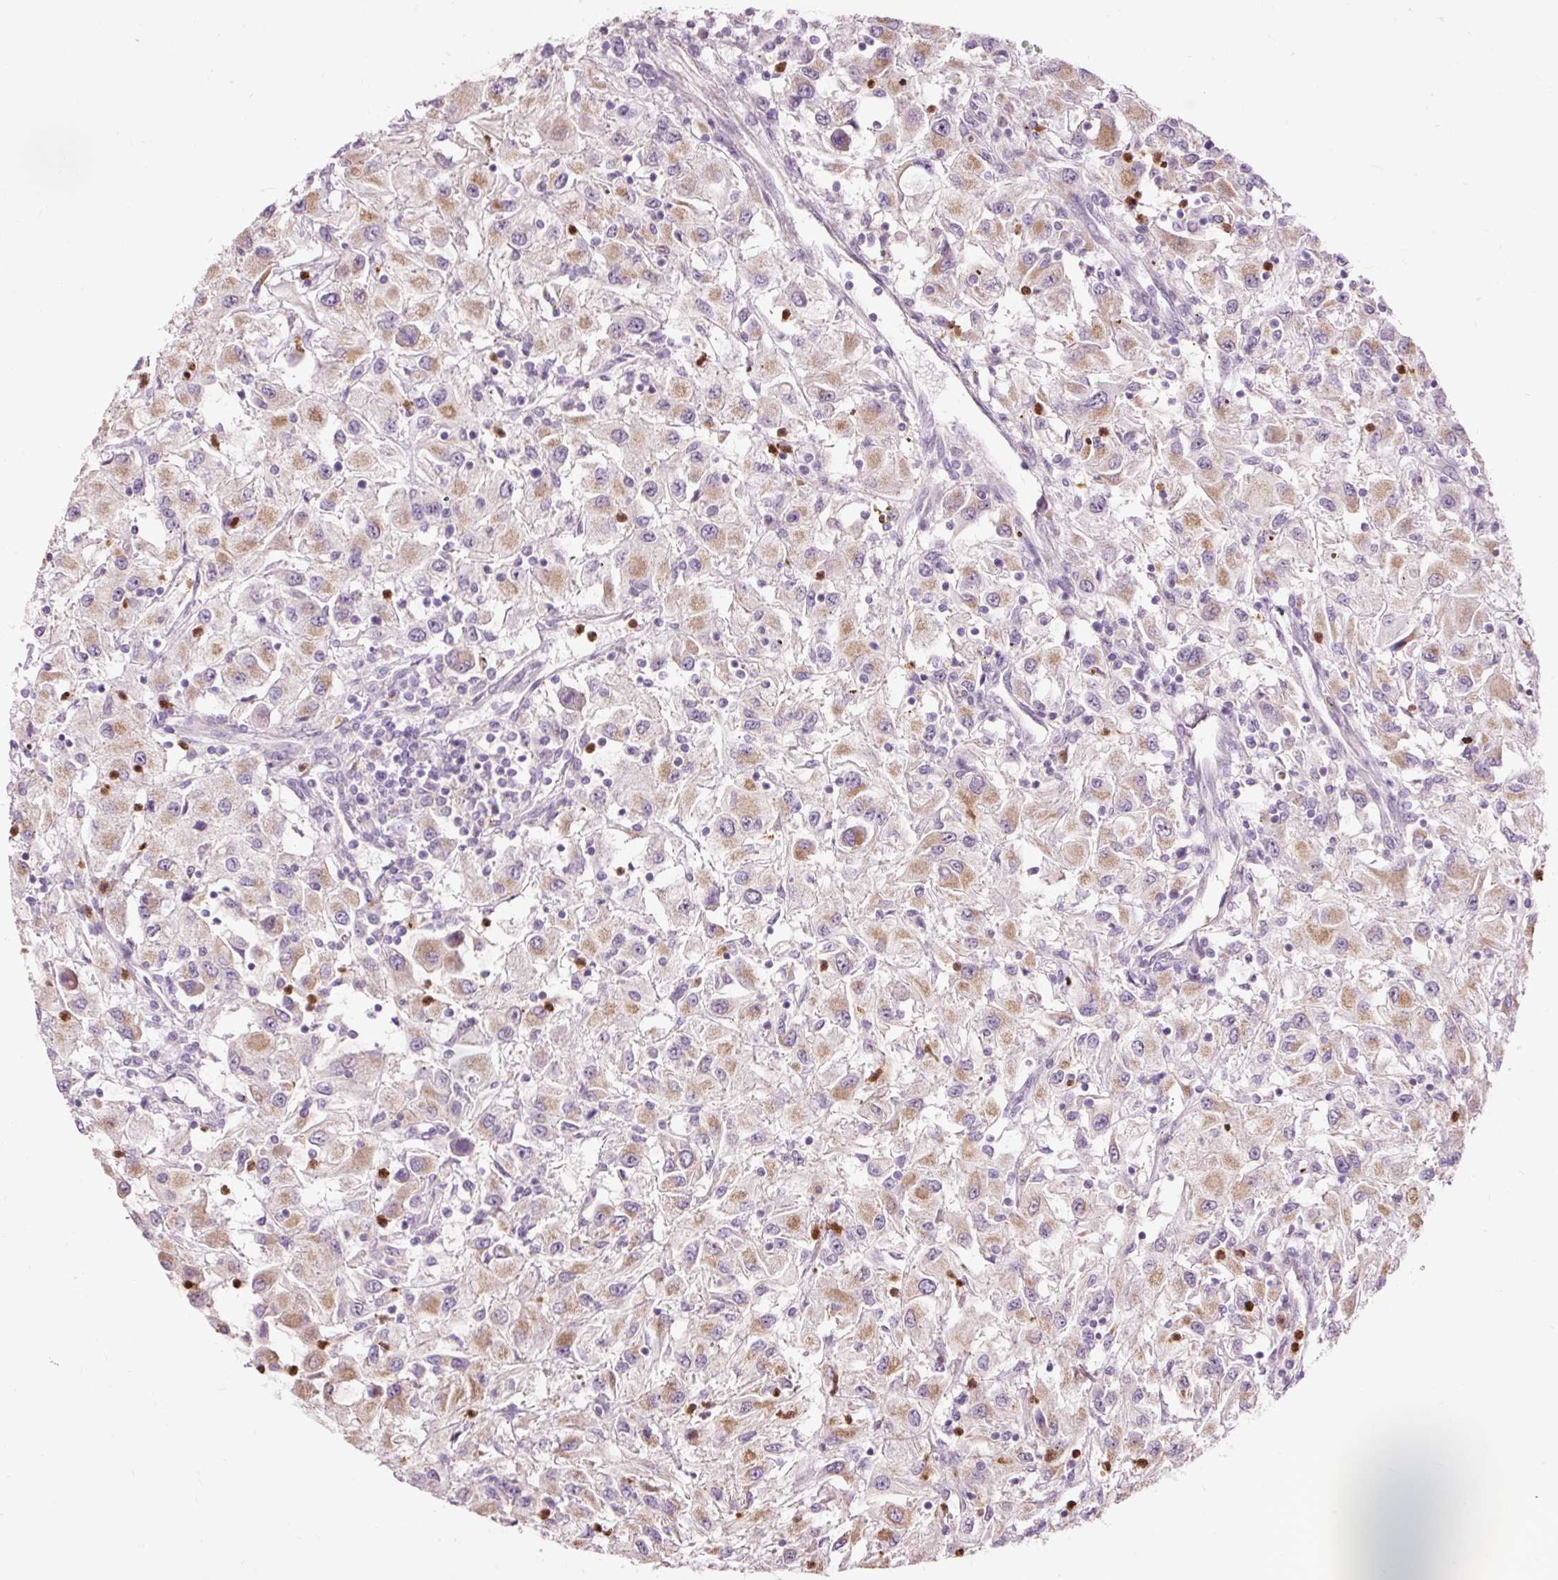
{"staining": {"intensity": "weak", "quantity": ">75%", "location": "cytoplasmic/membranous"}, "tissue": "renal cancer", "cell_type": "Tumor cells", "image_type": "cancer", "snomed": [{"axis": "morphology", "description": "Adenocarcinoma, NOS"}, {"axis": "topography", "description": "Kidney"}], "caption": "IHC image of renal cancer stained for a protein (brown), which displays low levels of weak cytoplasmic/membranous staining in approximately >75% of tumor cells.", "gene": "PRDX5", "patient": {"sex": "female", "age": 67}}